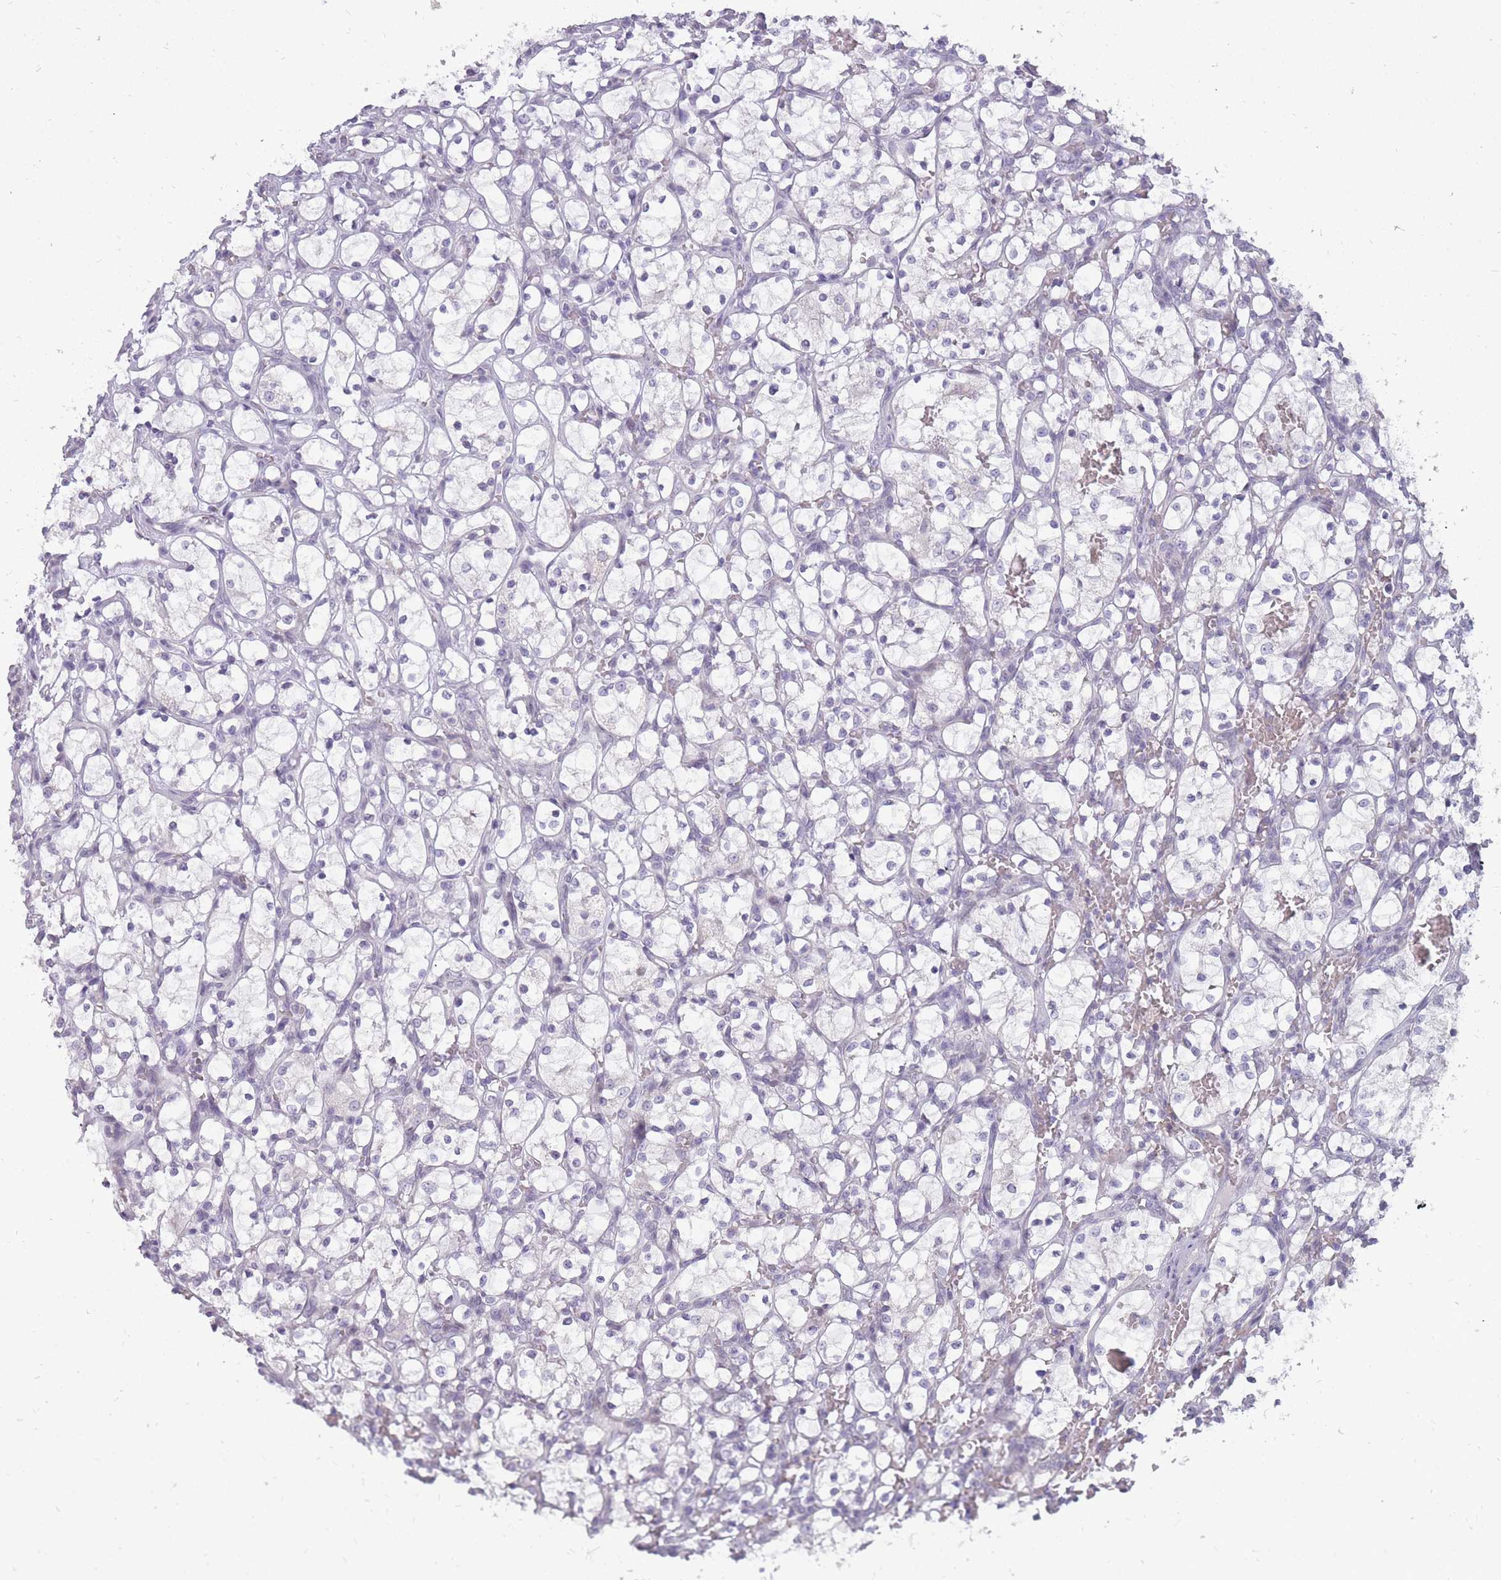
{"staining": {"intensity": "negative", "quantity": "none", "location": "none"}, "tissue": "renal cancer", "cell_type": "Tumor cells", "image_type": "cancer", "snomed": [{"axis": "morphology", "description": "Adenocarcinoma, NOS"}, {"axis": "topography", "description": "Kidney"}], "caption": "An immunohistochemistry (IHC) image of renal cancer is shown. There is no staining in tumor cells of renal cancer. (Immunohistochemistry, brightfield microscopy, high magnification).", "gene": "POMZP3", "patient": {"sex": "female", "age": 69}}